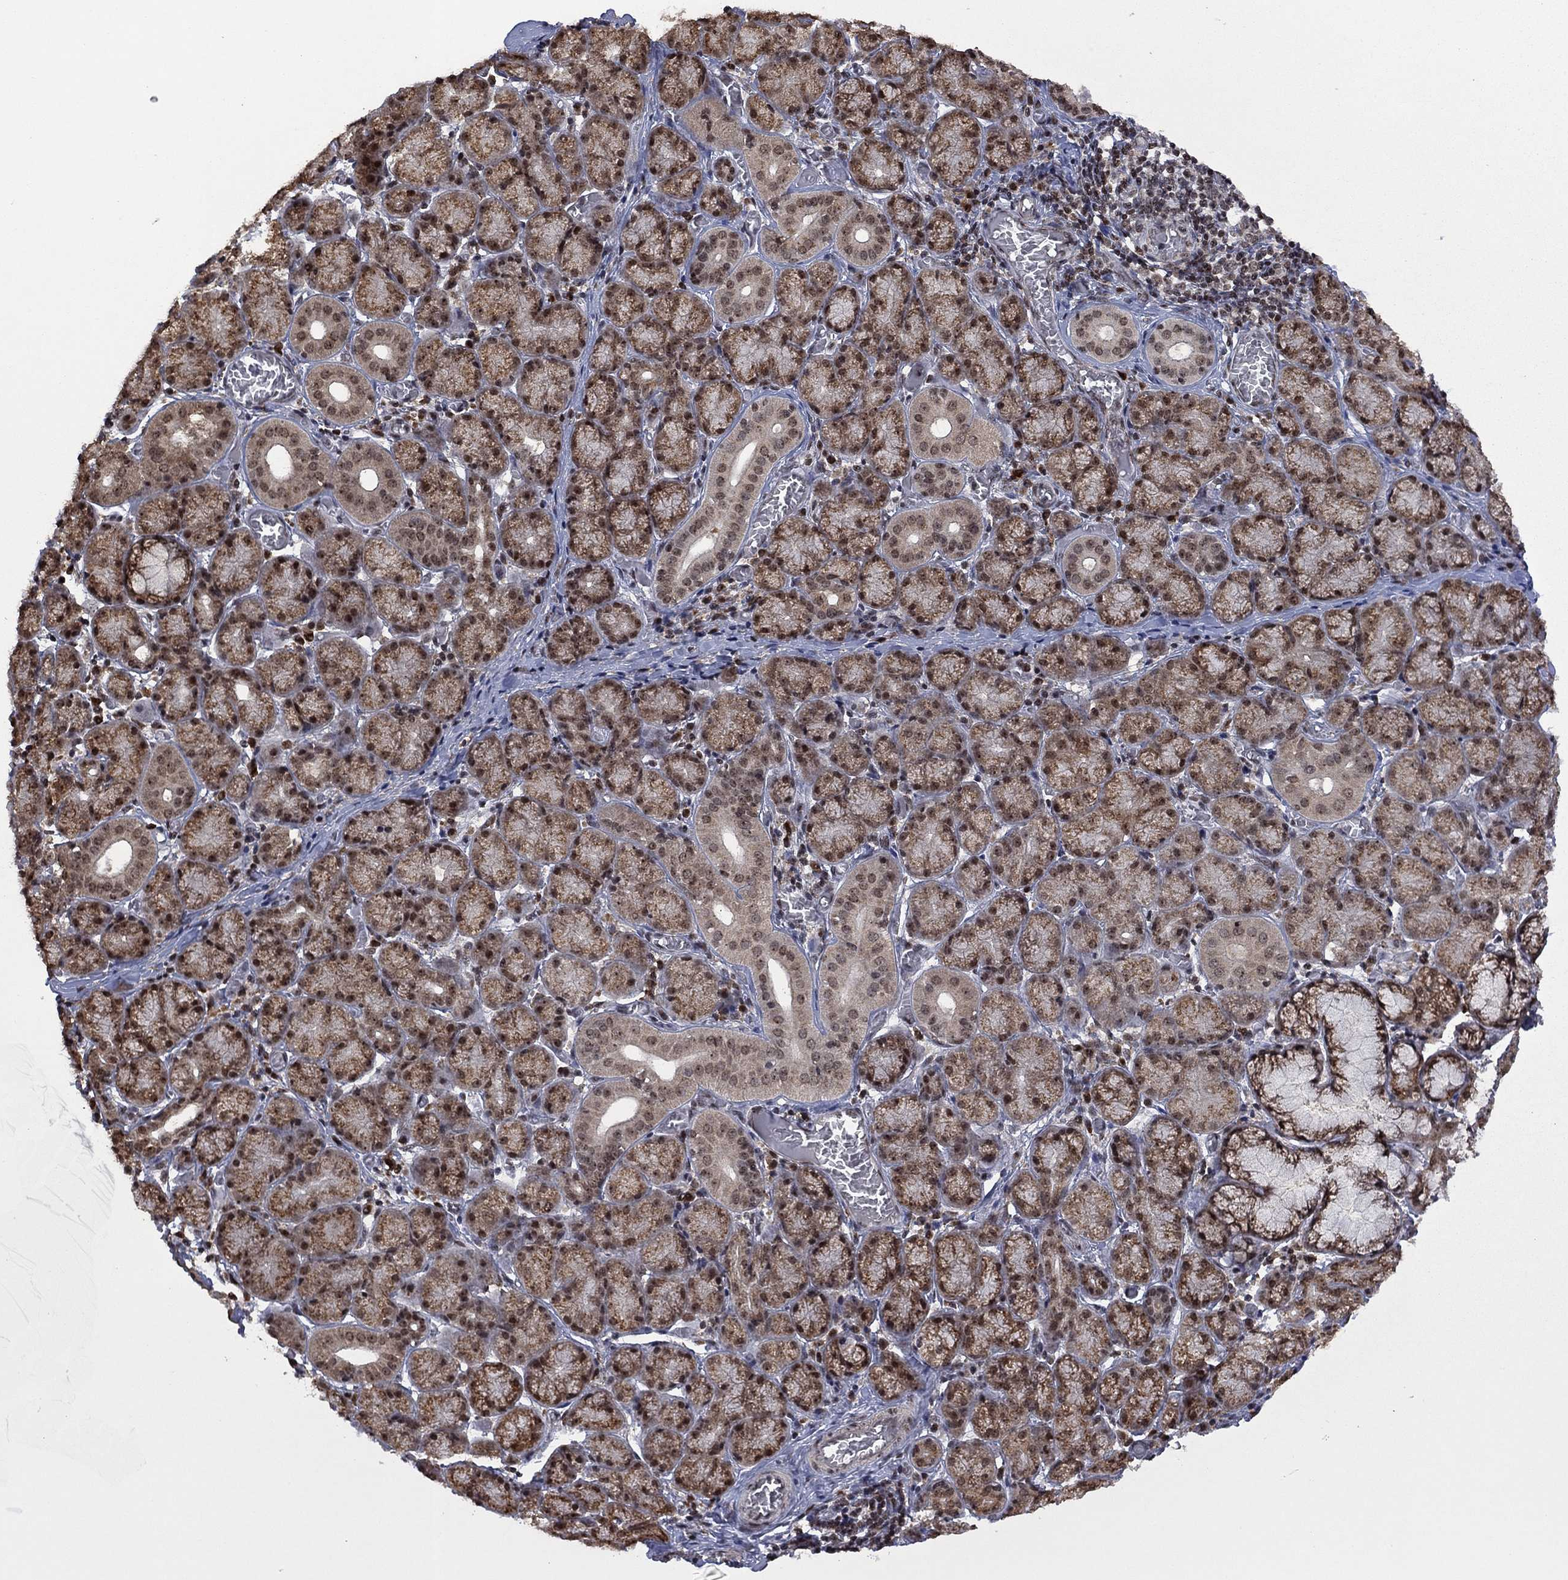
{"staining": {"intensity": "moderate", "quantity": "25%-75%", "location": "cytoplasmic/membranous,nuclear"}, "tissue": "salivary gland", "cell_type": "Glandular cells", "image_type": "normal", "snomed": [{"axis": "morphology", "description": "Normal tissue, NOS"}, {"axis": "topography", "description": "Salivary gland"}, {"axis": "topography", "description": "Peripheral nerve tissue"}], "caption": "High-power microscopy captured an IHC image of unremarkable salivary gland, revealing moderate cytoplasmic/membranous,nuclear positivity in approximately 25%-75% of glandular cells. (IHC, brightfield microscopy, high magnification).", "gene": "FBLL1", "patient": {"sex": "female", "age": 24}}